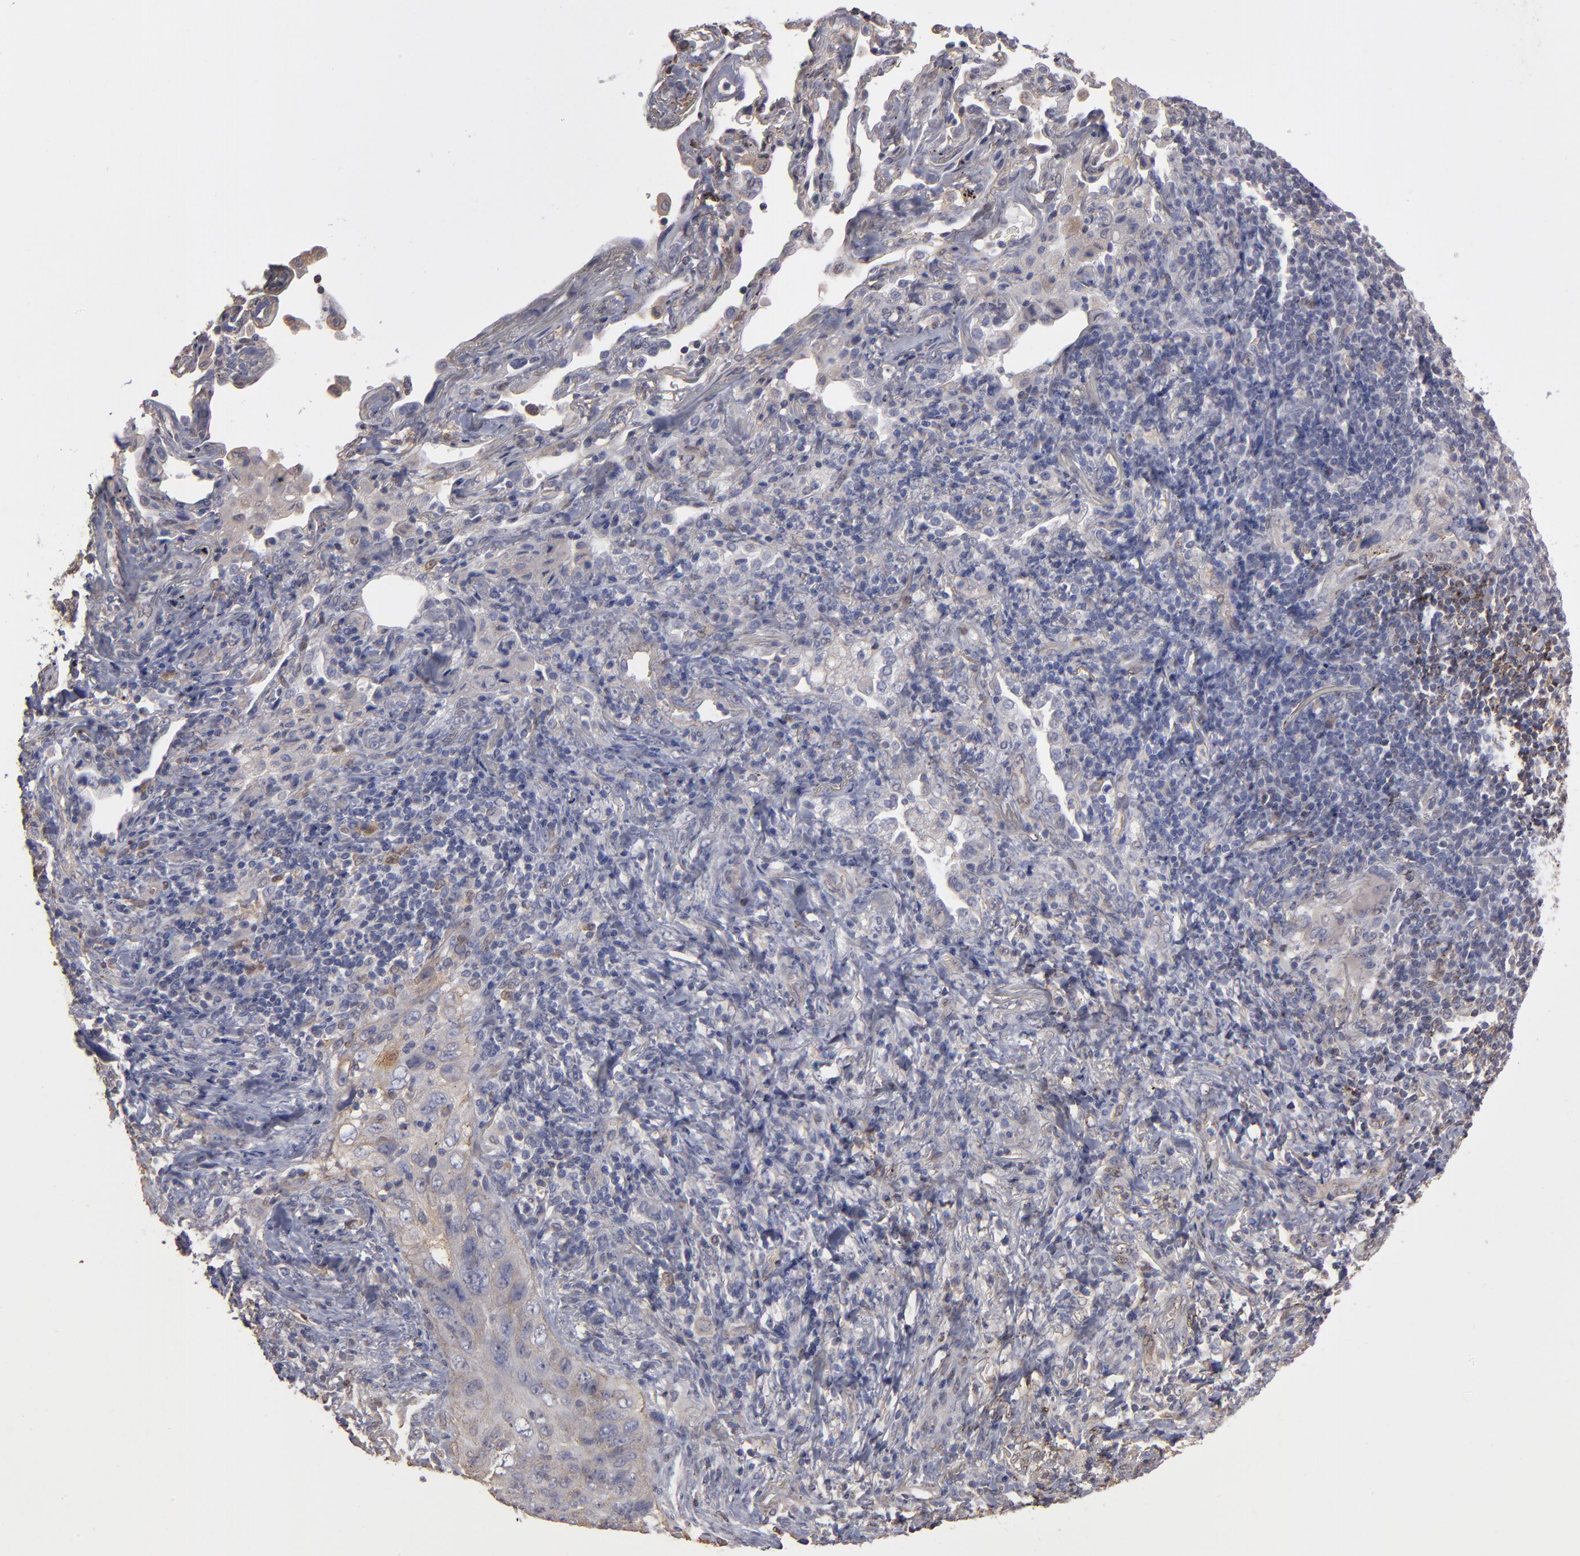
{"staining": {"intensity": "weak", "quantity": ">75%", "location": "cytoplasmic/membranous"}, "tissue": "lung cancer", "cell_type": "Tumor cells", "image_type": "cancer", "snomed": [{"axis": "morphology", "description": "Squamous cell carcinoma, NOS"}, {"axis": "topography", "description": "Lung"}], "caption": "Lung cancer was stained to show a protein in brown. There is low levels of weak cytoplasmic/membranous staining in approximately >75% of tumor cells. The staining was performed using DAB (3,3'-diaminobenzidine), with brown indicating positive protein expression. Nuclei are stained blue with hematoxylin.", "gene": "NDRG2", "patient": {"sex": "female", "age": 67}}